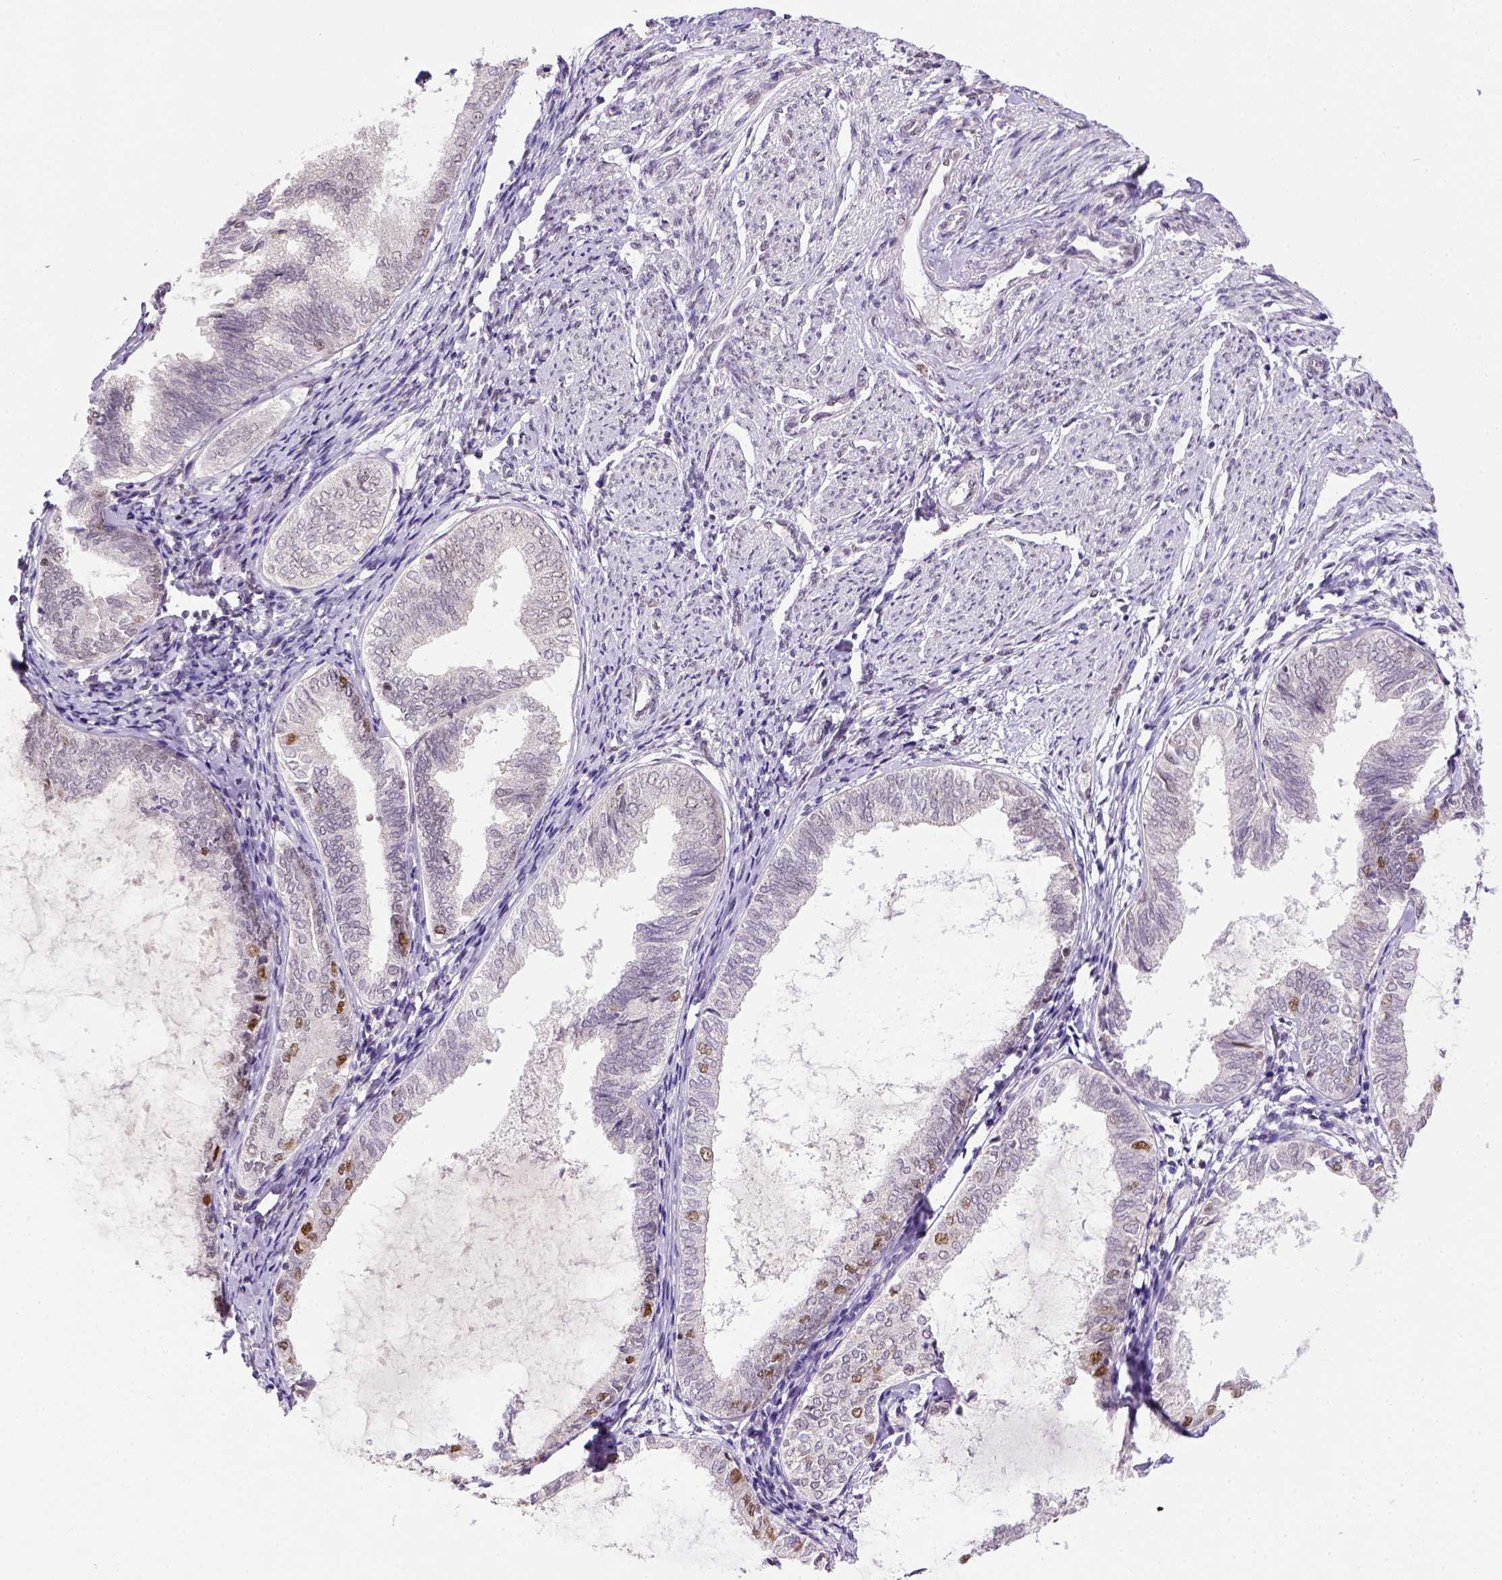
{"staining": {"intensity": "moderate", "quantity": "<25%", "location": "nuclear"}, "tissue": "endometrial cancer", "cell_type": "Tumor cells", "image_type": "cancer", "snomed": [{"axis": "morphology", "description": "Adenocarcinoma, NOS"}, {"axis": "topography", "description": "Endometrium"}], "caption": "Immunohistochemical staining of endometrial adenocarcinoma demonstrates low levels of moderate nuclear expression in about <25% of tumor cells. Nuclei are stained in blue.", "gene": "ERCC1", "patient": {"sex": "female", "age": 68}}